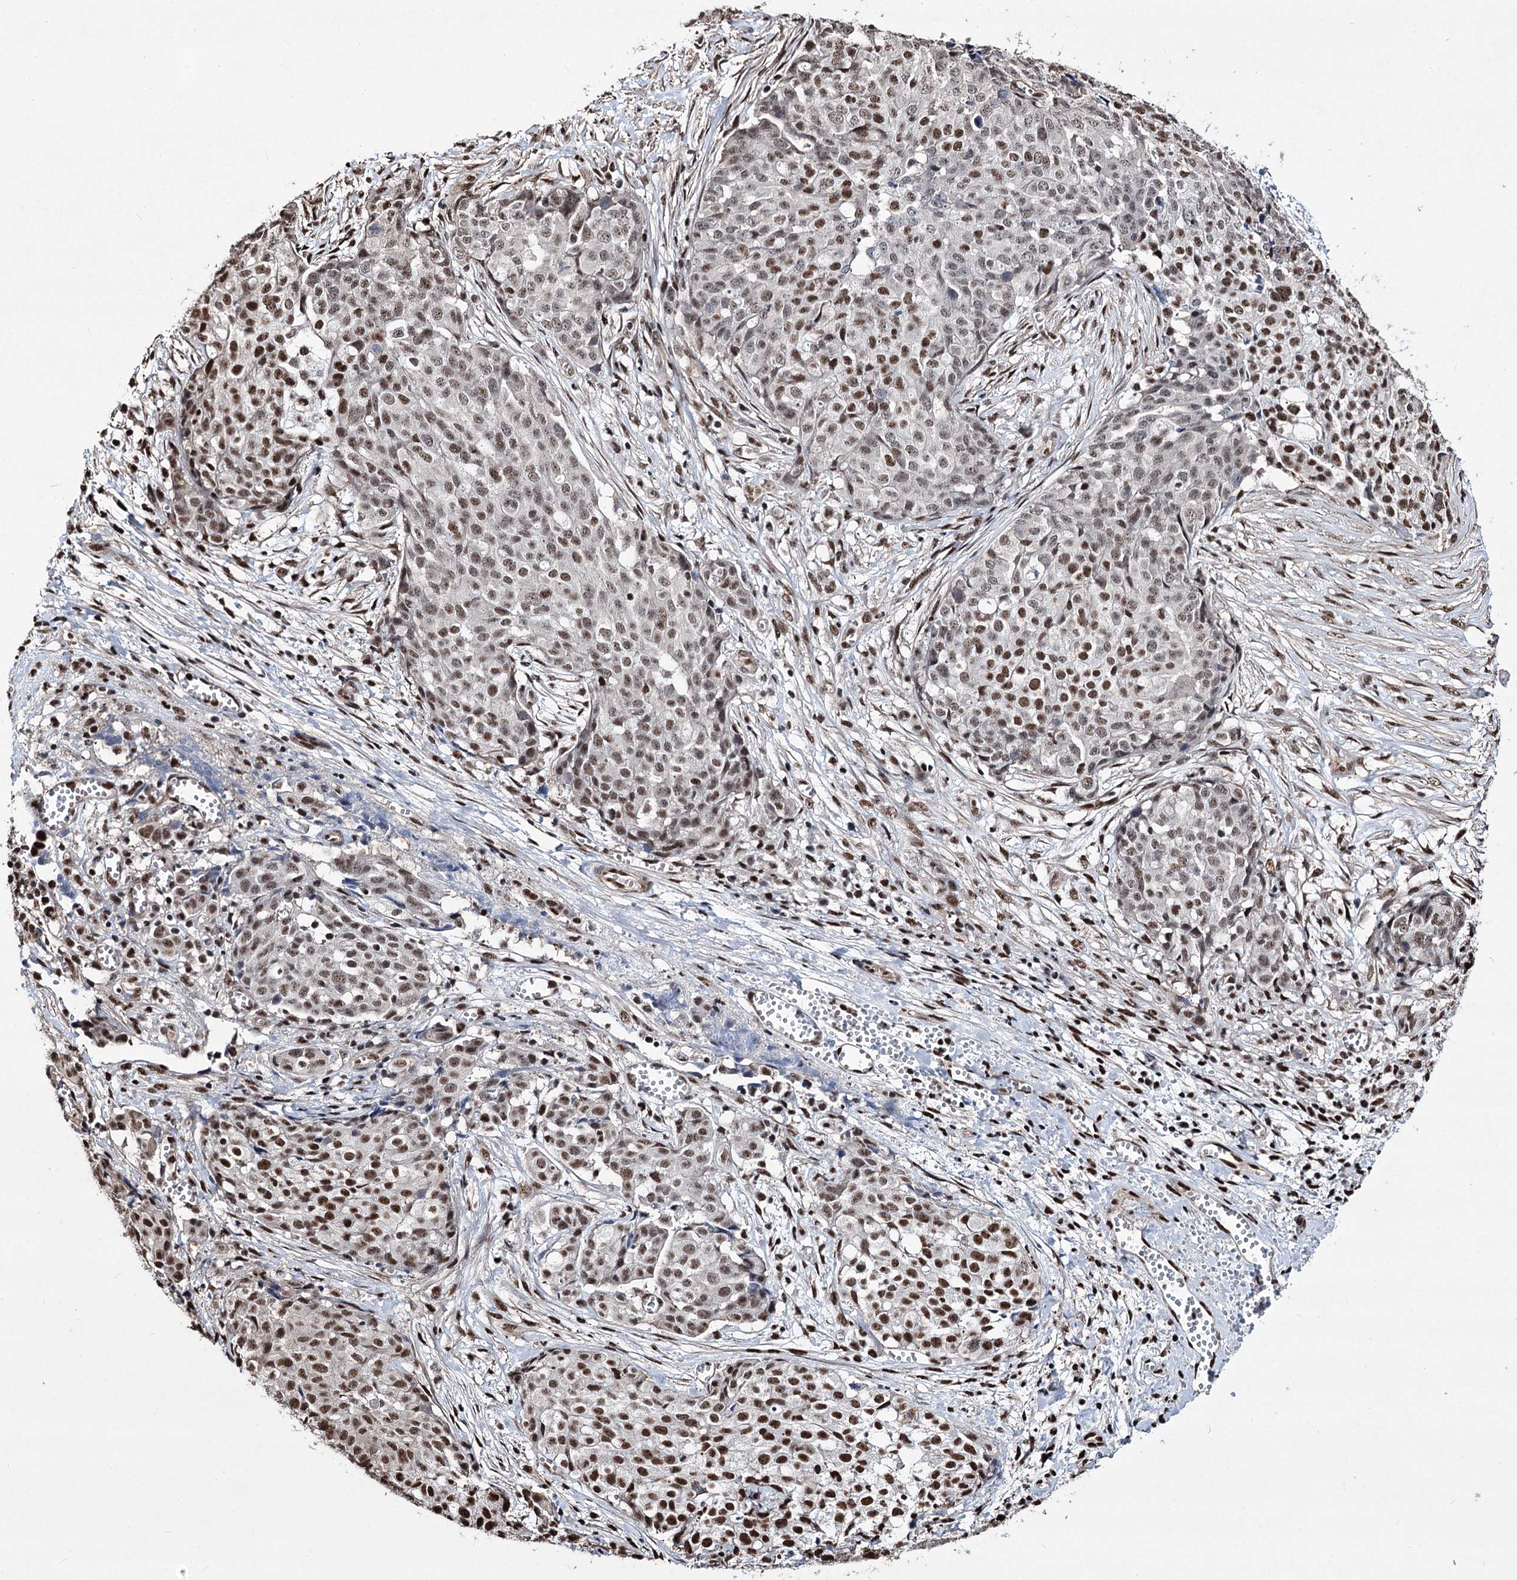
{"staining": {"intensity": "moderate", "quantity": "25%-75%", "location": "nuclear"}, "tissue": "ovarian cancer", "cell_type": "Tumor cells", "image_type": "cancer", "snomed": [{"axis": "morphology", "description": "Cystadenocarcinoma, serous, NOS"}, {"axis": "topography", "description": "Soft tissue"}, {"axis": "topography", "description": "Ovary"}], "caption": "Serous cystadenocarcinoma (ovarian) tissue demonstrates moderate nuclear expression in approximately 25%-75% of tumor cells, visualized by immunohistochemistry.", "gene": "CHMP7", "patient": {"sex": "female", "age": 57}}